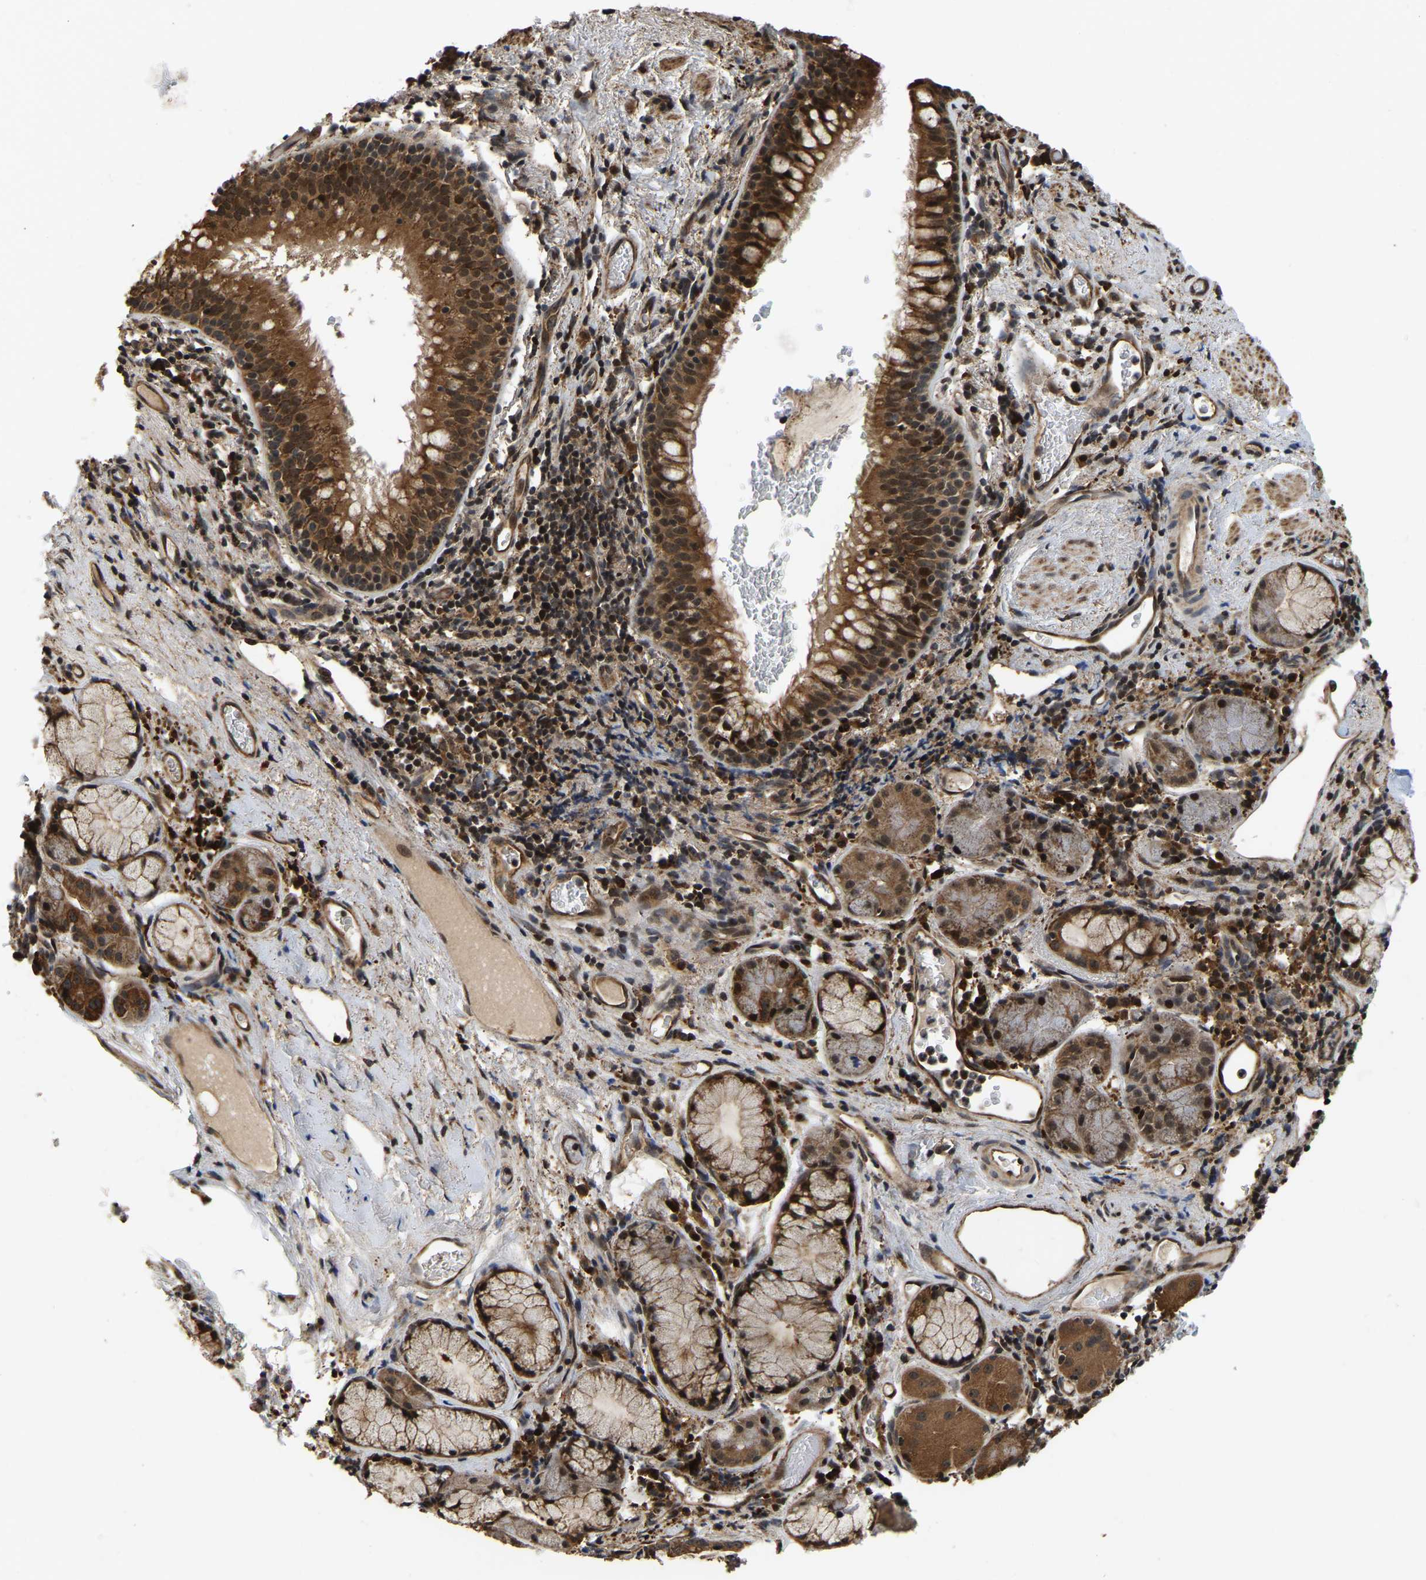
{"staining": {"intensity": "strong", "quantity": ">75%", "location": "cytoplasmic/membranous,nuclear"}, "tissue": "bronchus", "cell_type": "Respiratory epithelial cells", "image_type": "normal", "snomed": [{"axis": "morphology", "description": "Normal tissue, NOS"}, {"axis": "morphology", "description": "Inflammation, NOS"}, {"axis": "topography", "description": "Cartilage tissue"}, {"axis": "topography", "description": "Bronchus"}], "caption": "DAB (3,3'-diaminobenzidine) immunohistochemical staining of unremarkable human bronchus reveals strong cytoplasmic/membranous,nuclear protein expression in approximately >75% of respiratory epithelial cells. (DAB = brown stain, brightfield microscopy at high magnification).", "gene": "CIAO1", "patient": {"sex": "male", "age": 77}}